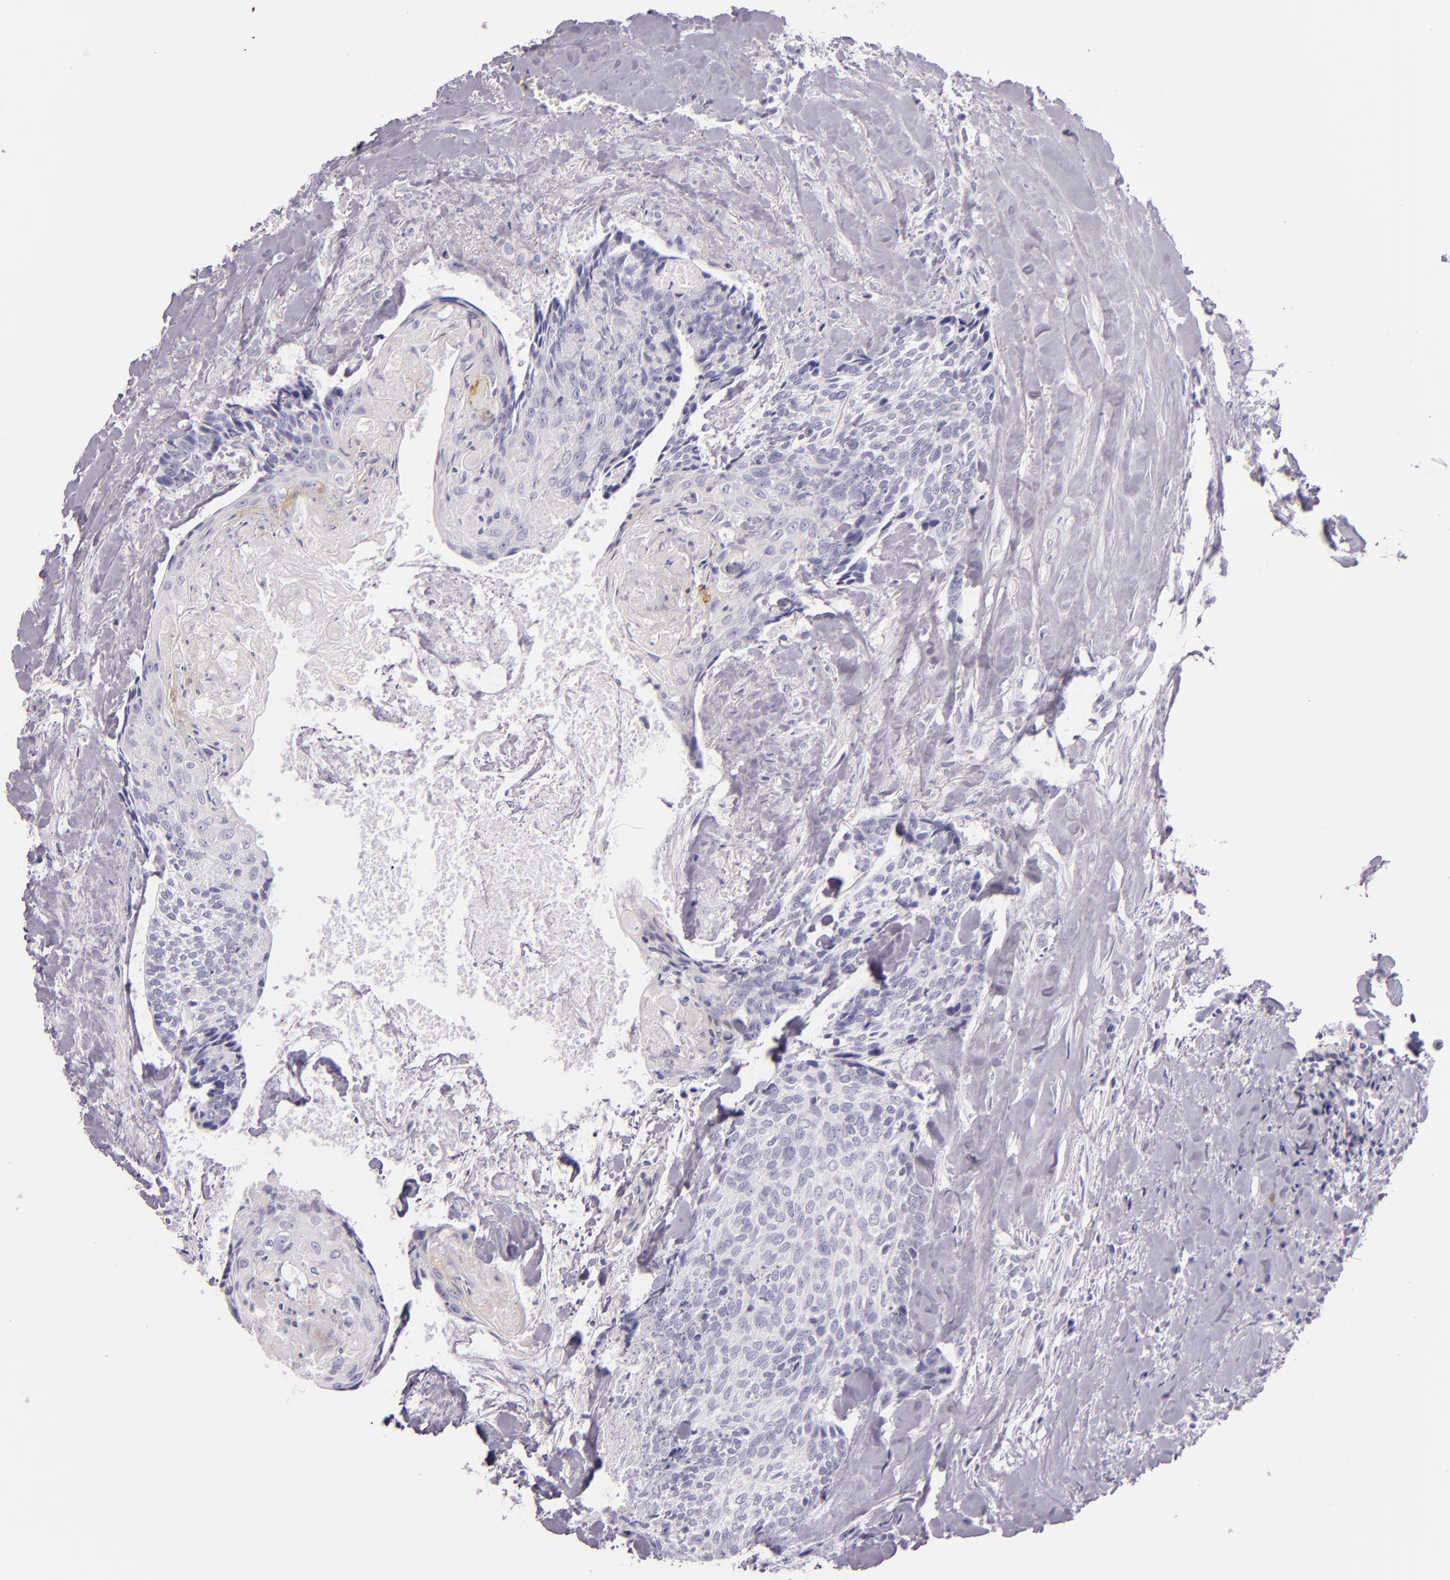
{"staining": {"intensity": "negative", "quantity": "none", "location": "none"}, "tissue": "head and neck cancer", "cell_type": "Tumor cells", "image_type": "cancer", "snomed": [{"axis": "morphology", "description": "Squamous cell carcinoma, NOS"}, {"axis": "topography", "description": "Salivary gland"}, {"axis": "topography", "description": "Head-Neck"}], "caption": "Tumor cells show no significant staining in head and neck cancer.", "gene": "CEACAM1", "patient": {"sex": "male", "age": 70}}